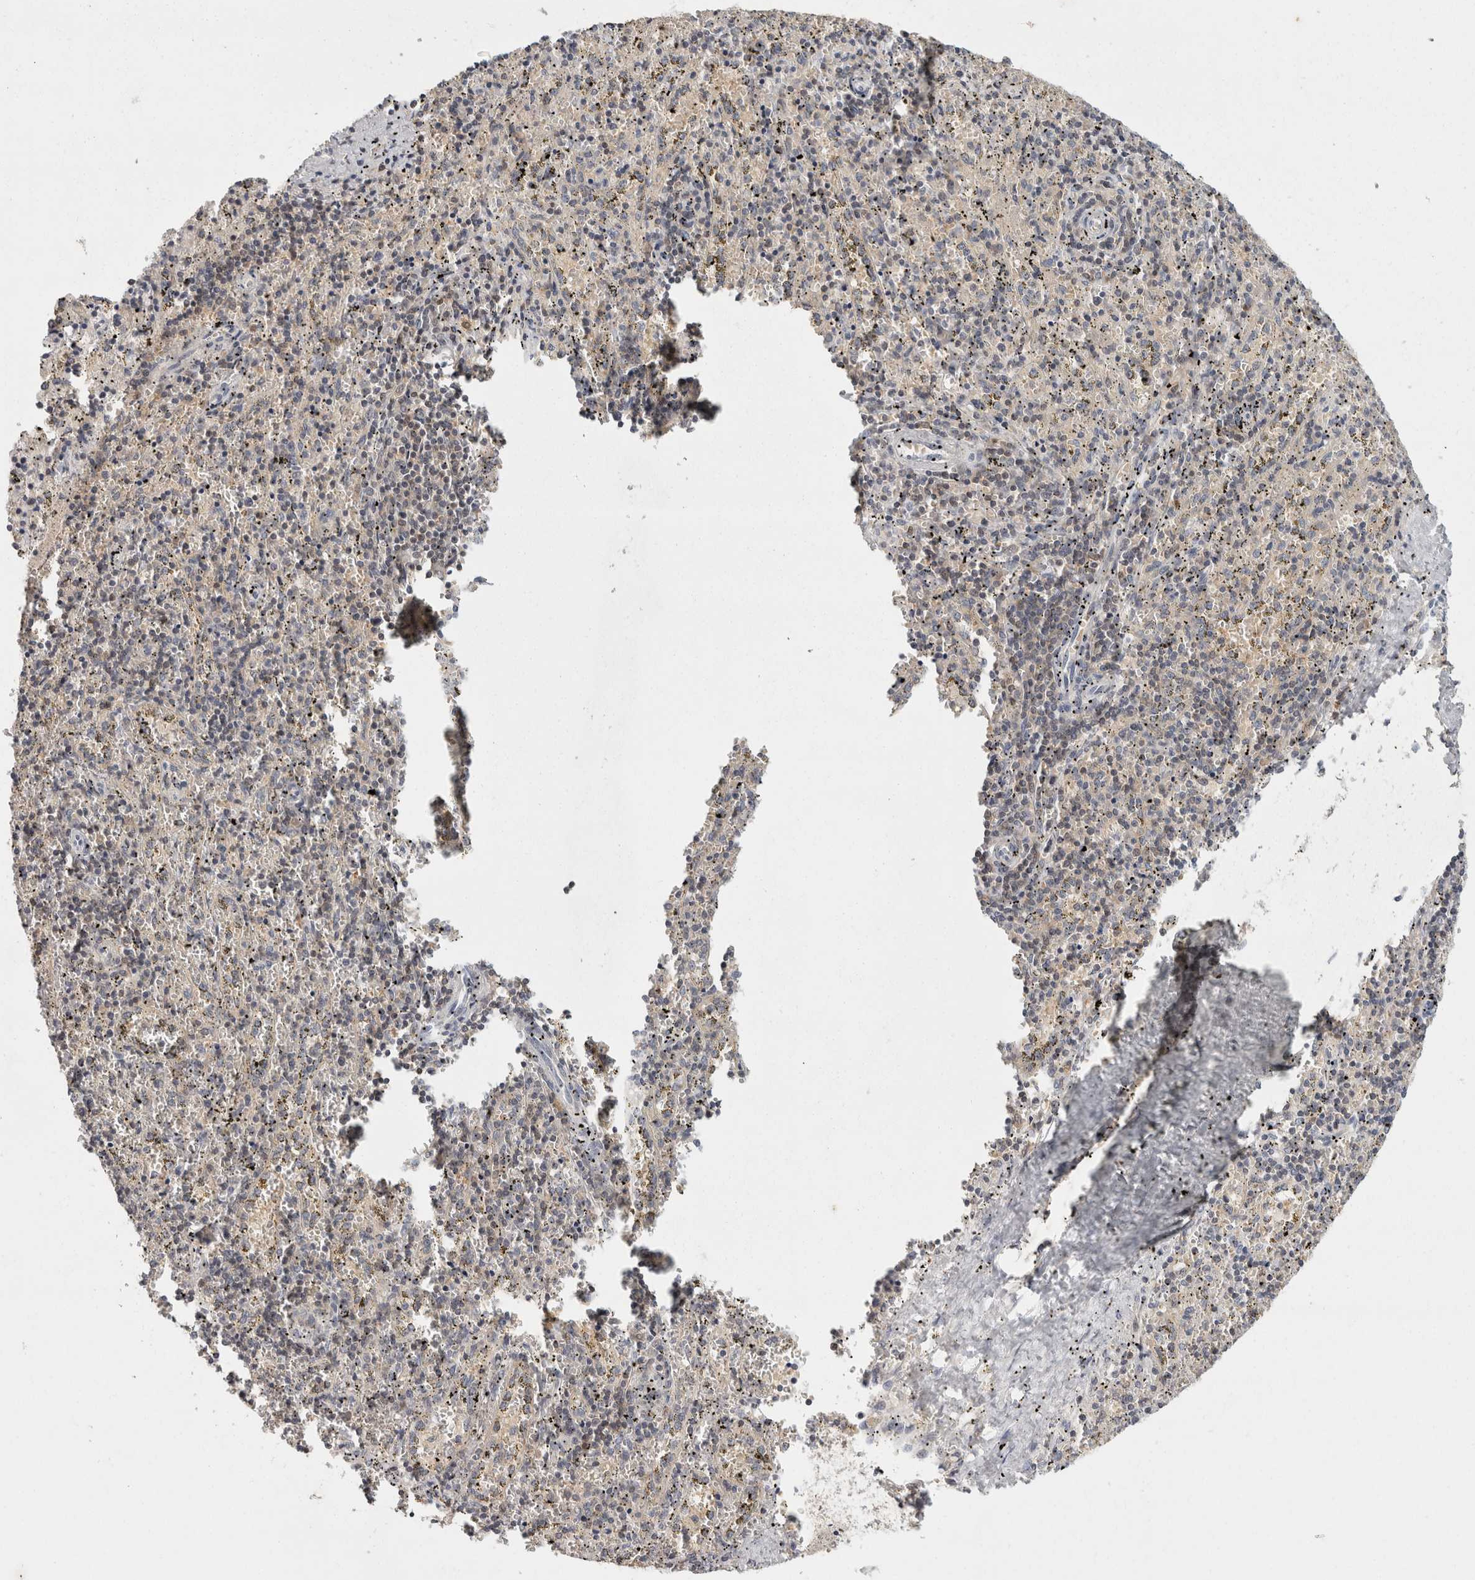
{"staining": {"intensity": "negative", "quantity": "none", "location": "none"}, "tissue": "spleen", "cell_type": "Cells in red pulp", "image_type": "normal", "snomed": [{"axis": "morphology", "description": "Normal tissue, NOS"}, {"axis": "topography", "description": "Spleen"}], "caption": "Histopathology image shows no significant protein staining in cells in red pulp of unremarkable spleen.", "gene": "ACAT2", "patient": {"sex": "male", "age": 11}}